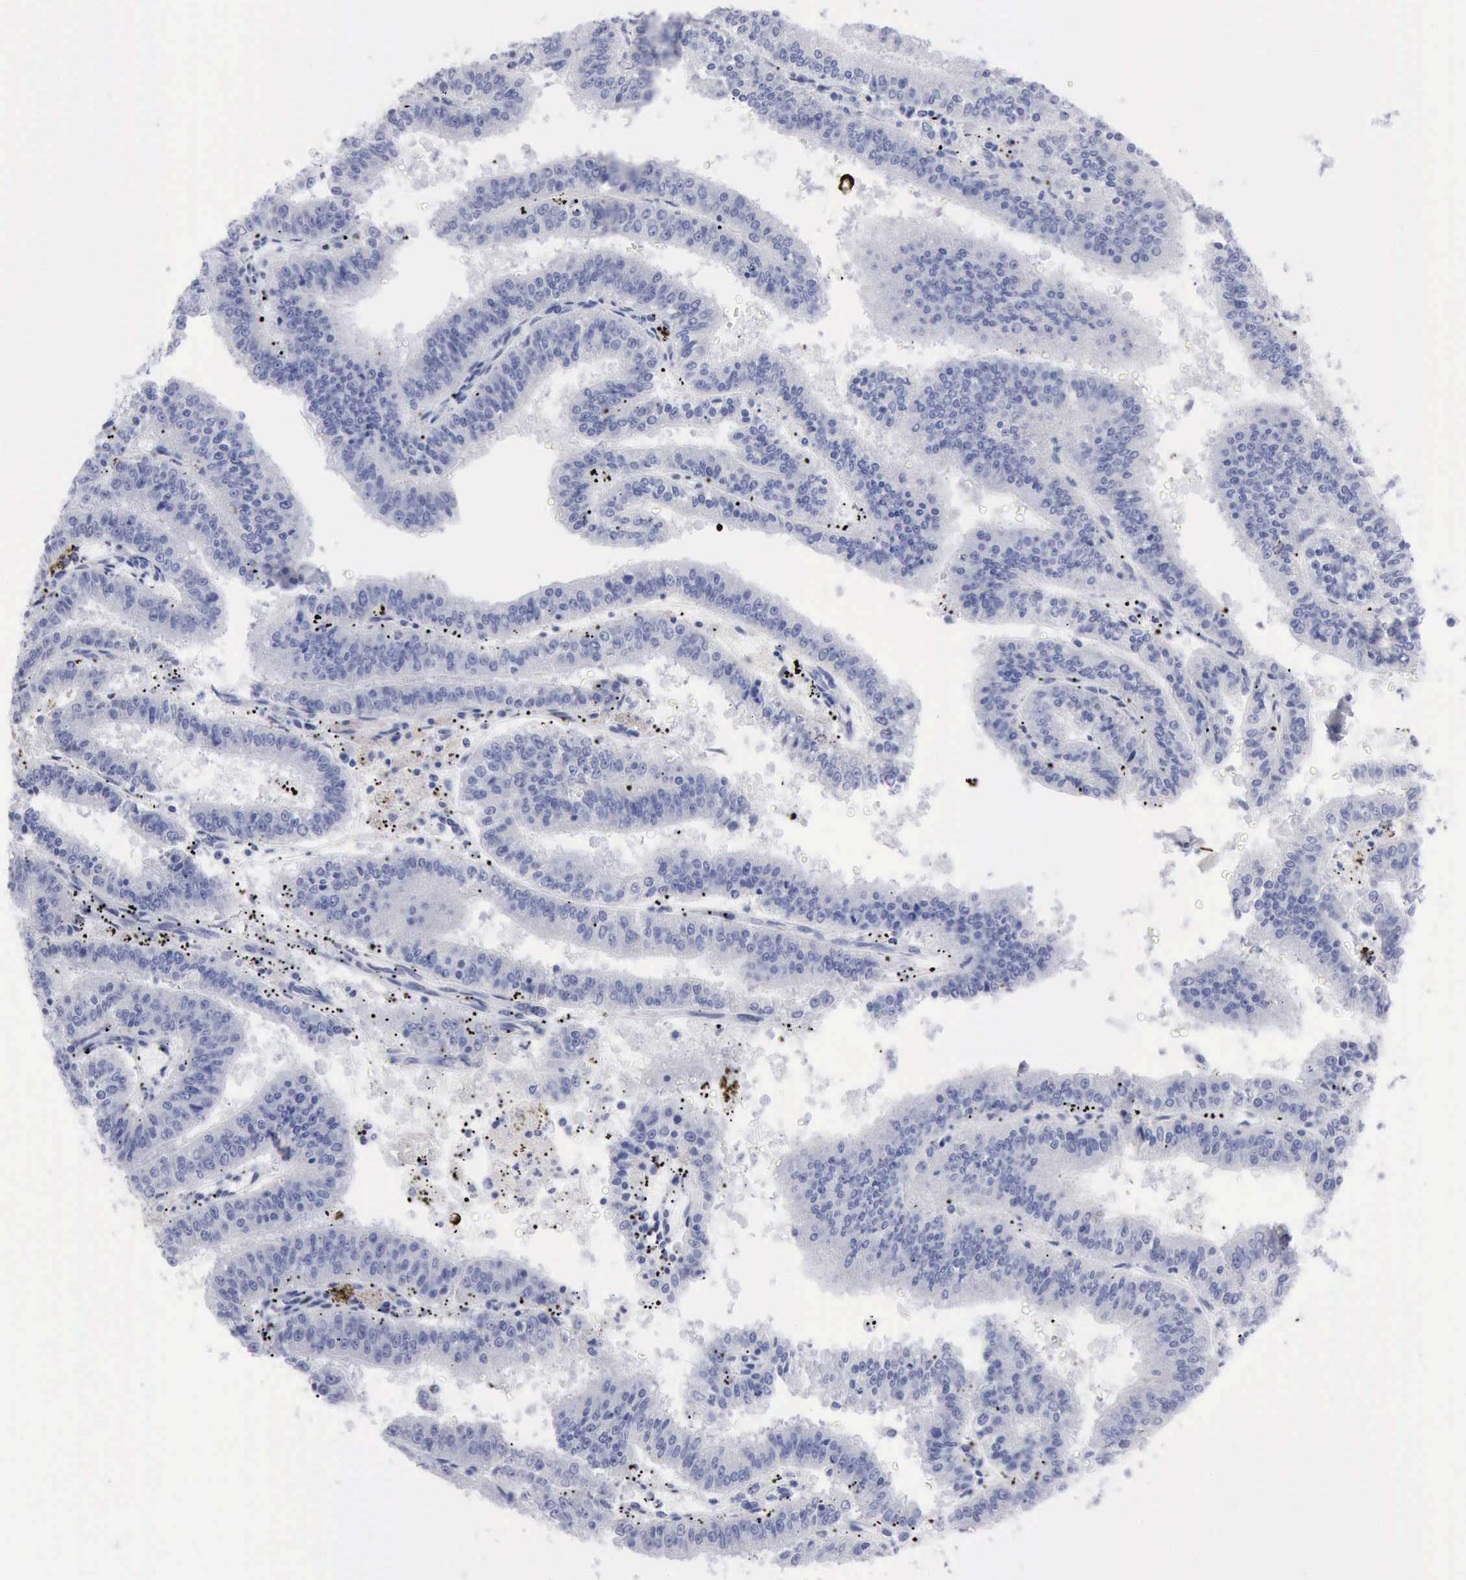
{"staining": {"intensity": "negative", "quantity": "none", "location": "none"}, "tissue": "endometrial cancer", "cell_type": "Tumor cells", "image_type": "cancer", "snomed": [{"axis": "morphology", "description": "Adenocarcinoma, NOS"}, {"axis": "topography", "description": "Endometrium"}], "caption": "Tumor cells are negative for brown protein staining in adenocarcinoma (endometrial). The staining is performed using DAB (3,3'-diaminobenzidine) brown chromogen with nuclei counter-stained in using hematoxylin.", "gene": "ANGEL1", "patient": {"sex": "female", "age": 66}}